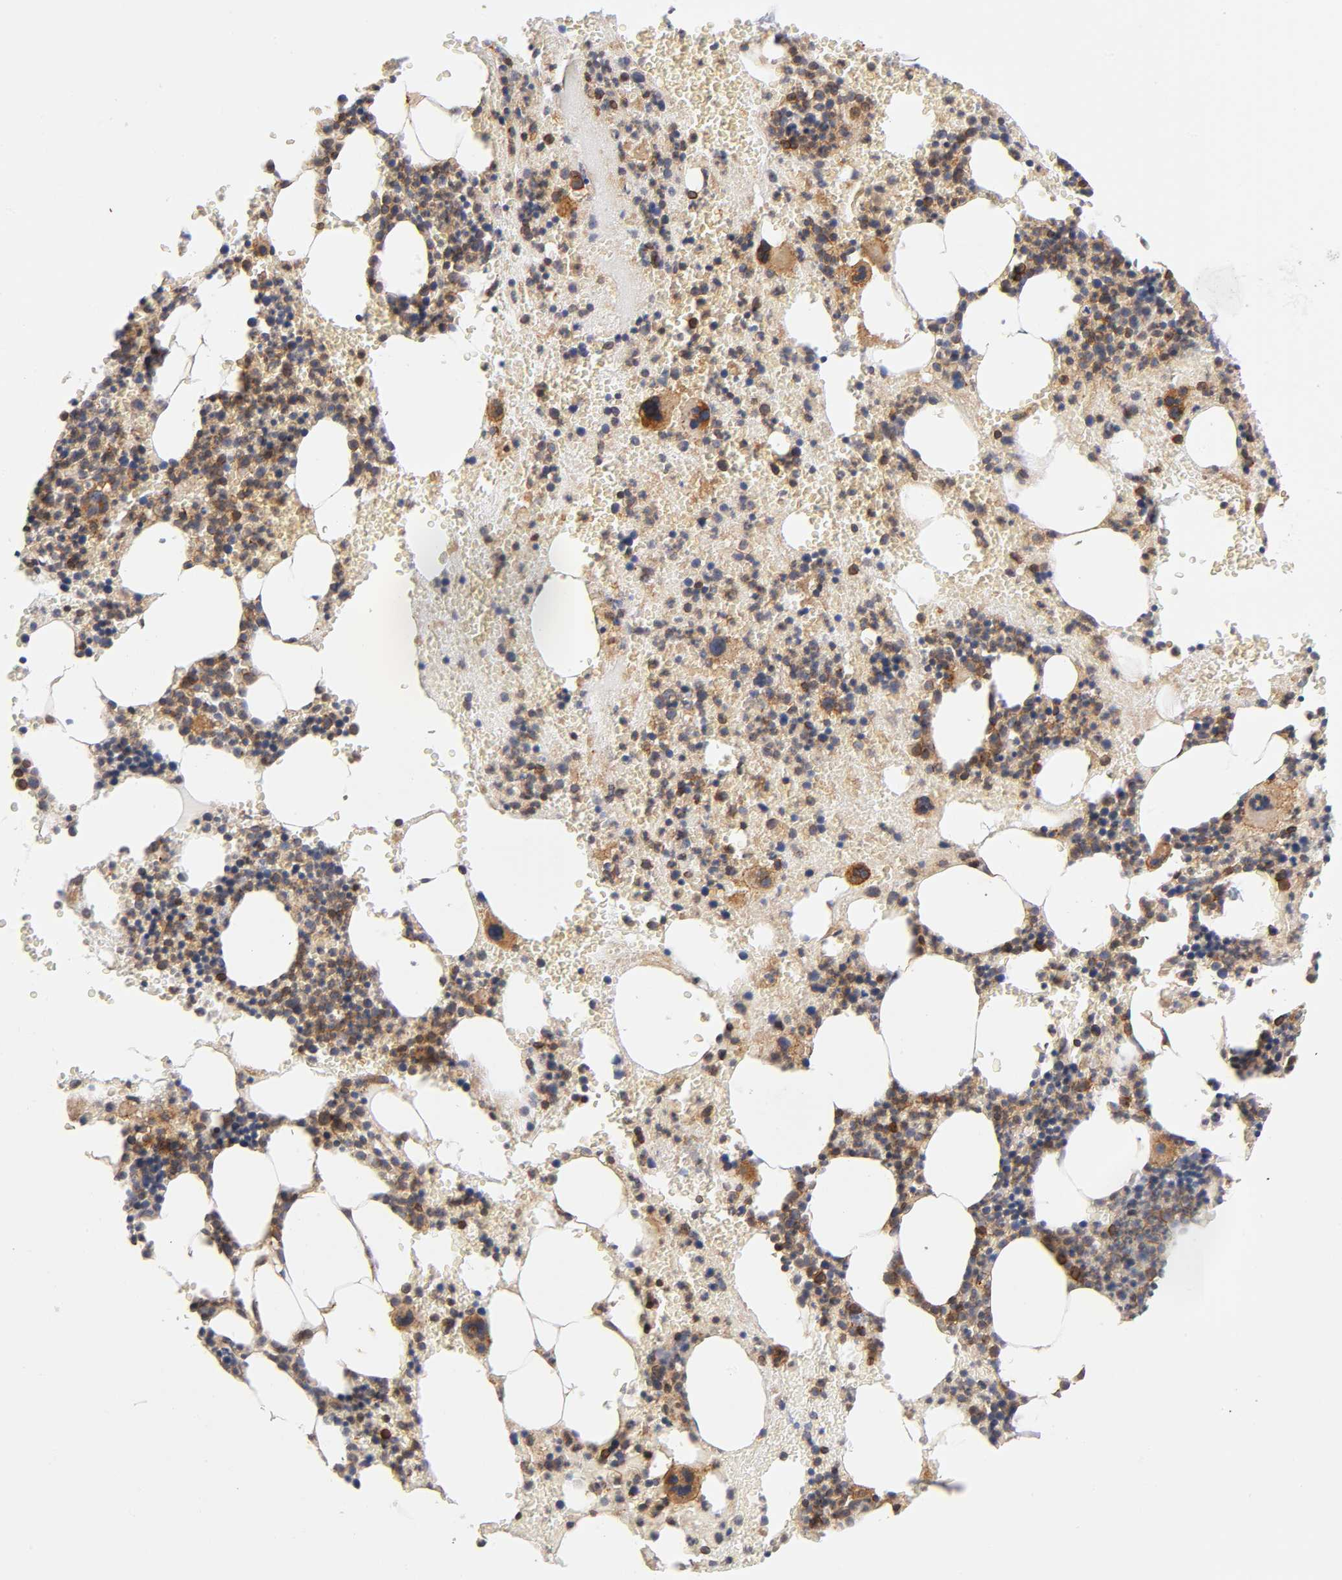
{"staining": {"intensity": "moderate", "quantity": ">75%", "location": "cytoplasmic/membranous"}, "tissue": "bone marrow", "cell_type": "Hematopoietic cells", "image_type": "normal", "snomed": [{"axis": "morphology", "description": "Normal tissue, NOS"}, {"axis": "topography", "description": "Bone marrow"}], "caption": "The image shows immunohistochemical staining of benign bone marrow. There is moderate cytoplasmic/membranous expression is appreciated in approximately >75% of hematopoietic cells. (DAB (3,3'-diaminobenzidine) IHC with brightfield microscopy, high magnification).", "gene": "ANXA7", "patient": {"sex": "male", "age": 82}}